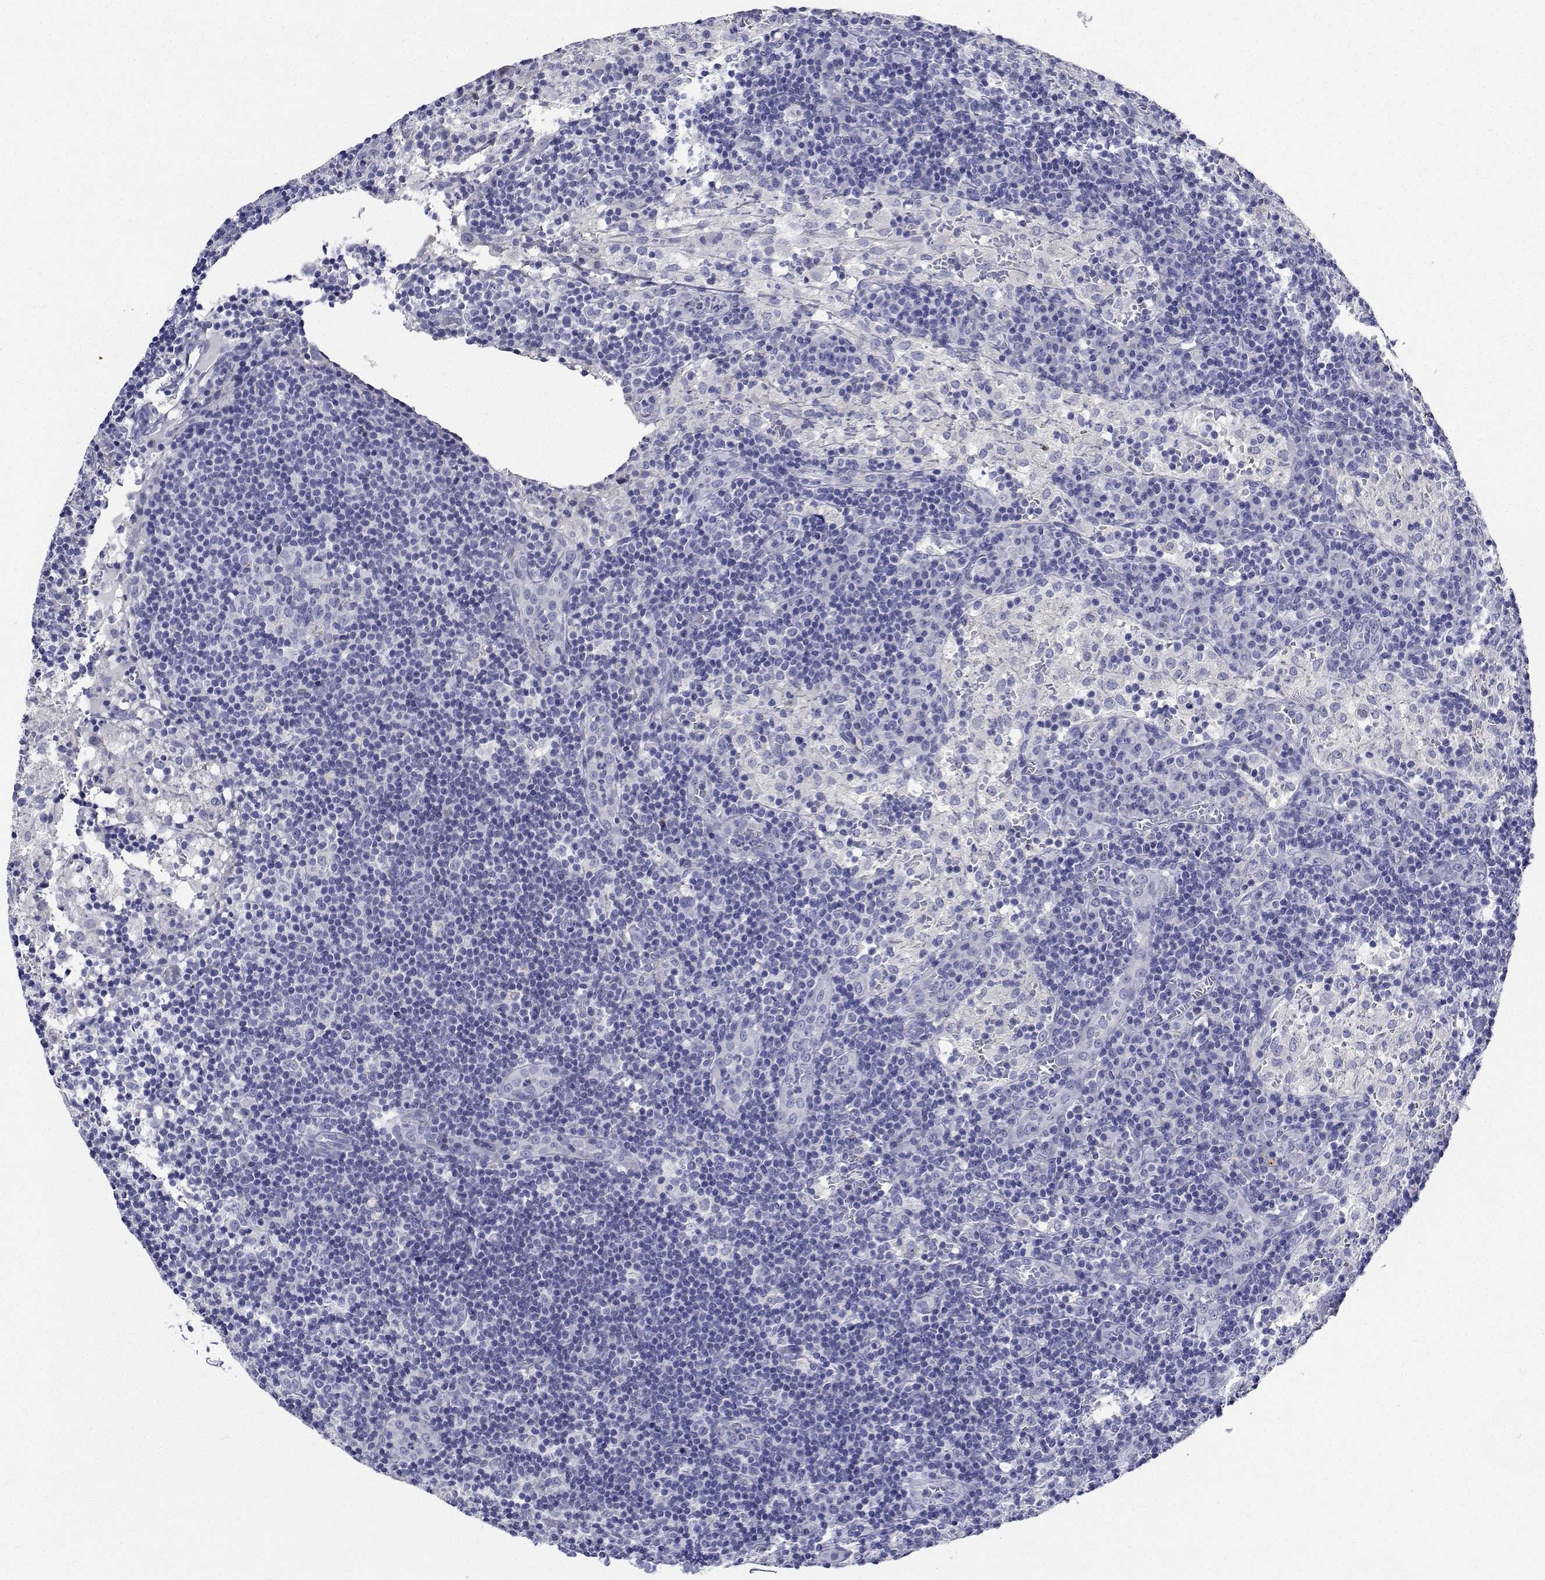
{"staining": {"intensity": "negative", "quantity": "none", "location": "none"}, "tissue": "lymph node", "cell_type": "Non-germinal center cells", "image_type": "normal", "snomed": [{"axis": "morphology", "description": "Normal tissue, NOS"}, {"axis": "topography", "description": "Lymph node"}], "caption": "A photomicrograph of human lymph node is negative for staining in non-germinal center cells. (Stains: DAB (3,3'-diaminobenzidine) immunohistochemistry (IHC) with hematoxylin counter stain, Microscopy: brightfield microscopy at high magnification).", "gene": "CDHR3", "patient": {"sex": "male", "age": 62}}